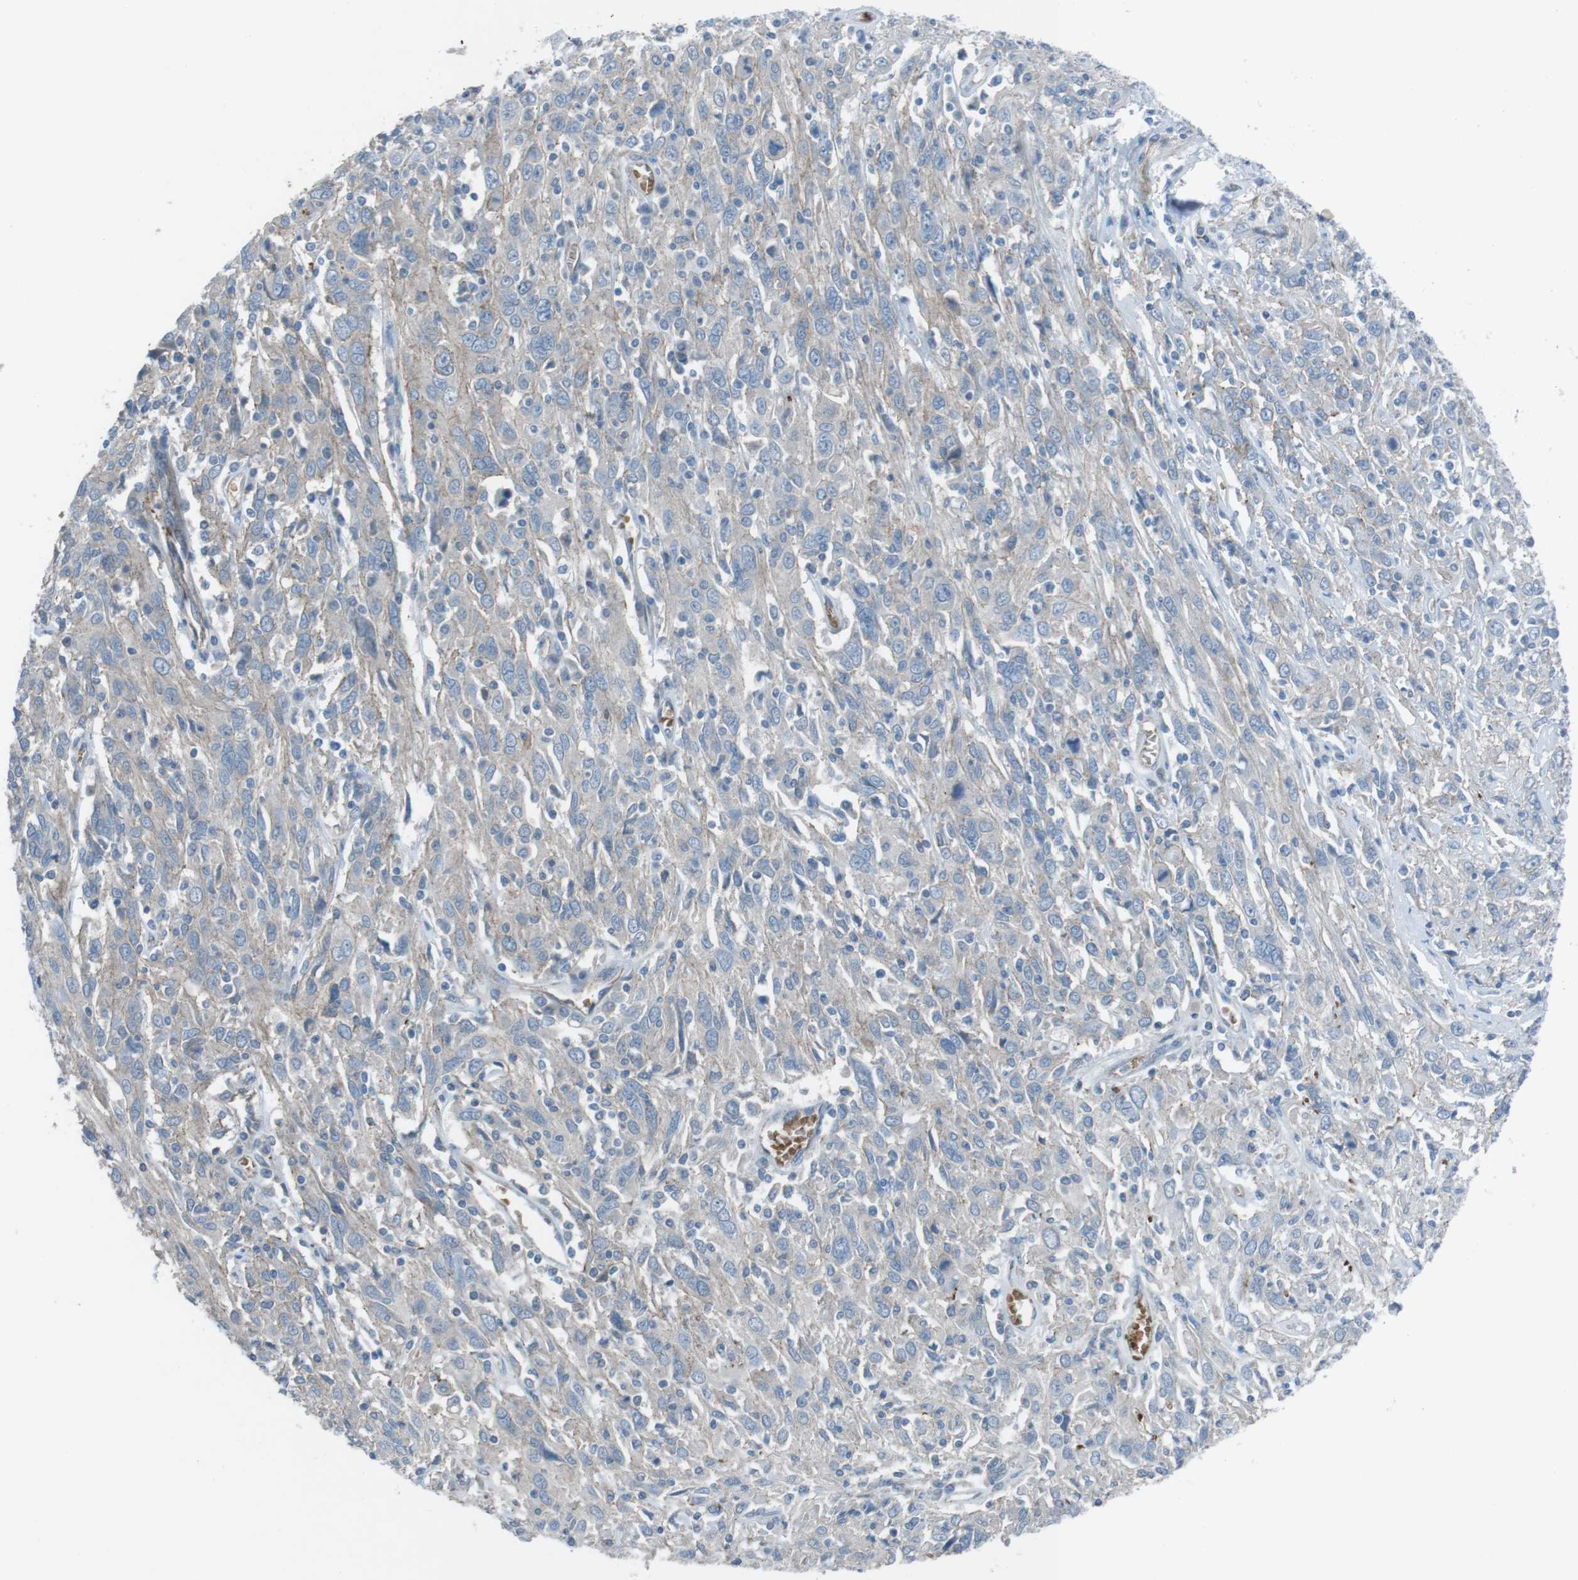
{"staining": {"intensity": "weak", "quantity": "<25%", "location": "cytoplasmic/membranous"}, "tissue": "cervical cancer", "cell_type": "Tumor cells", "image_type": "cancer", "snomed": [{"axis": "morphology", "description": "Squamous cell carcinoma, NOS"}, {"axis": "topography", "description": "Cervix"}], "caption": "This photomicrograph is of squamous cell carcinoma (cervical) stained with IHC to label a protein in brown with the nuclei are counter-stained blue. There is no staining in tumor cells.", "gene": "SPTA1", "patient": {"sex": "female", "age": 46}}